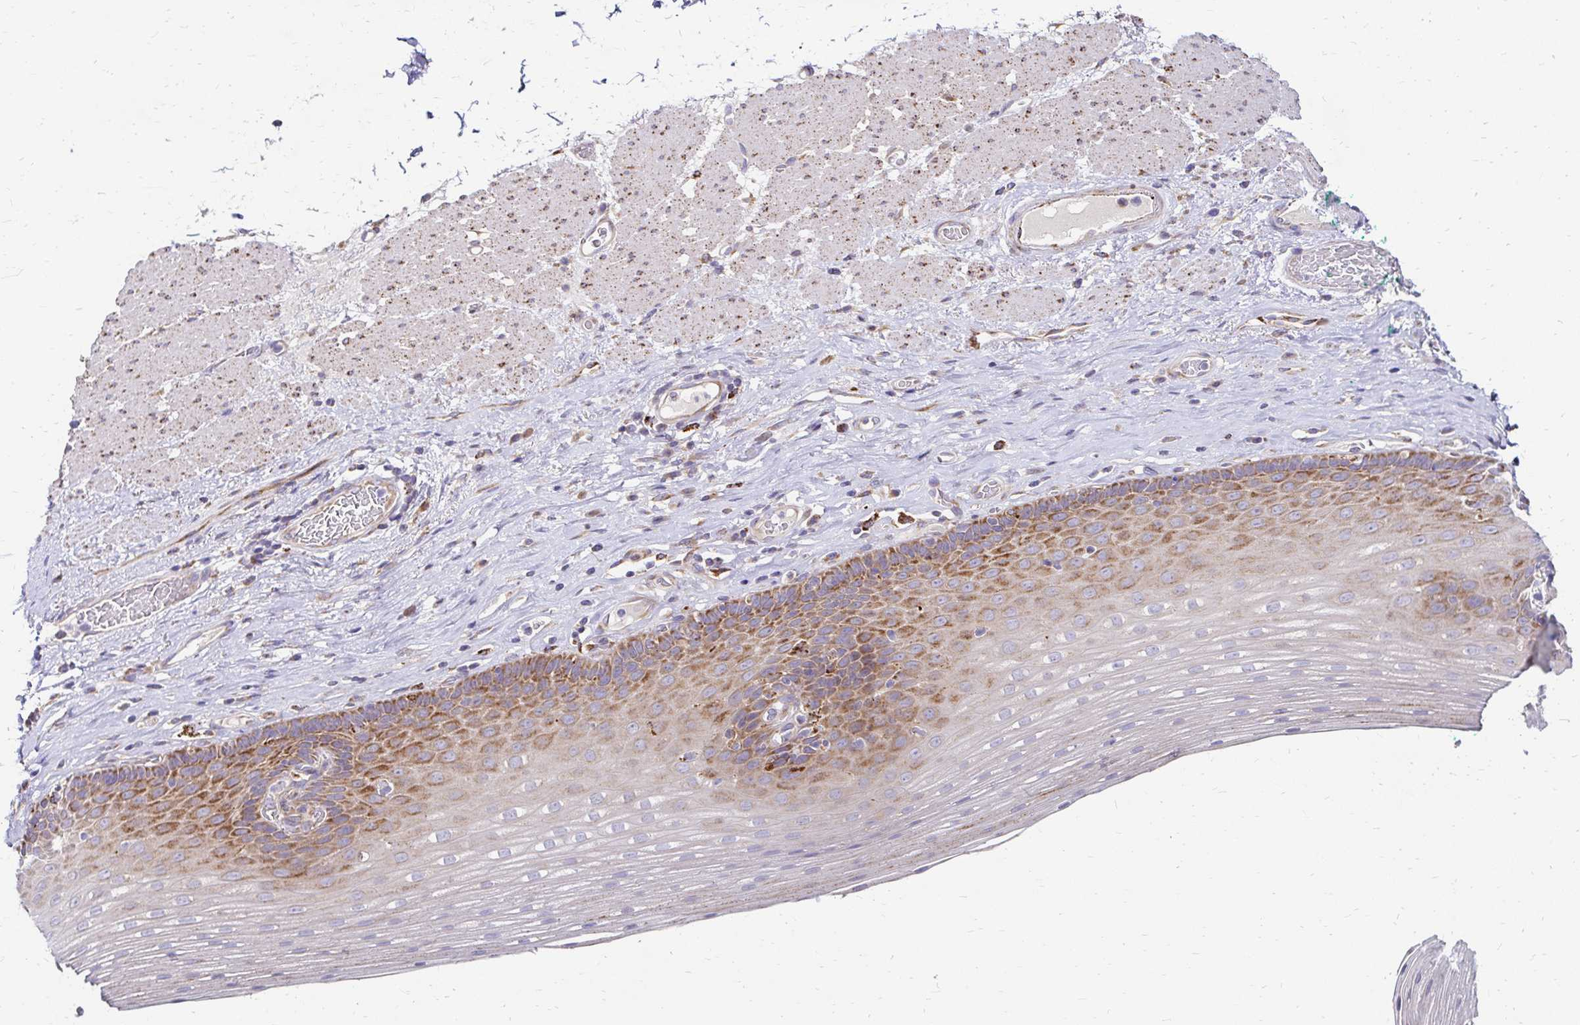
{"staining": {"intensity": "moderate", "quantity": "25%-75%", "location": "cytoplasmic/membranous"}, "tissue": "esophagus", "cell_type": "Squamous epithelial cells", "image_type": "normal", "snomed": [{"axis": "morphology", "description": "Normal tissue, NOS"}, {"axis": "topography", "description": "Esophagus"}], "caption": "Protein analysis of normal esophagus reveals moderate cytoplasmic/membranous staining in about 25%-75% of squamous epithelial cells.", "gene": "IDUA", "patient": {"sex": "male", "age": 62}}